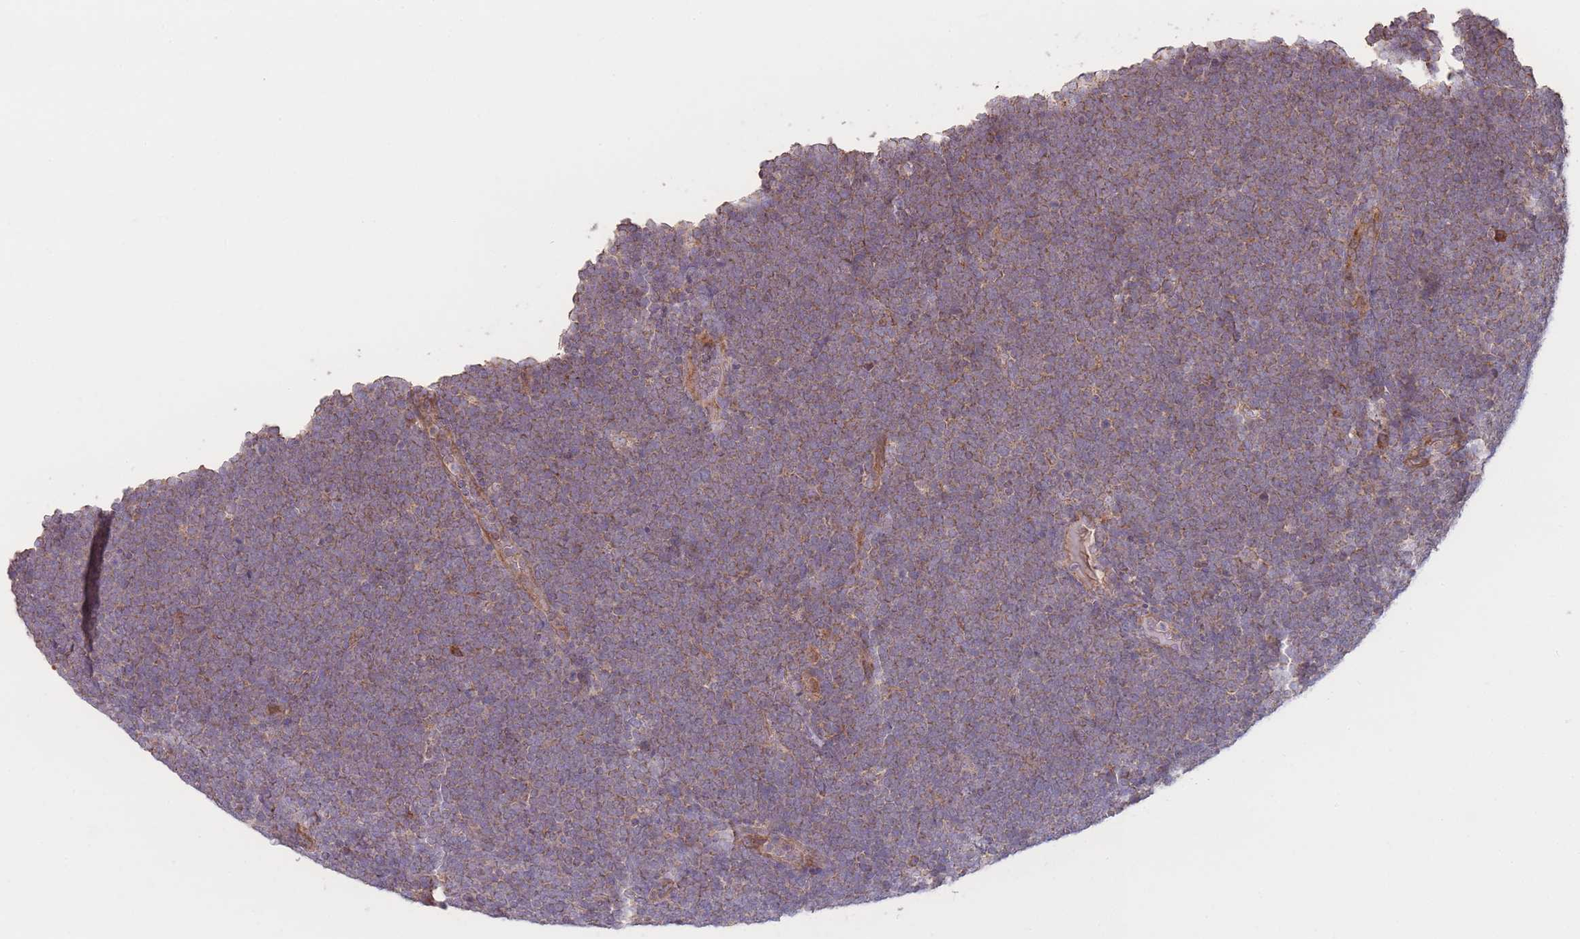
{"staining": {"intensity": "weak", "quantity": "25%-75%", "location": "cytoplasmic/membranous"}, "tissue": "lymphoma", "cell_type": "Tumor cells", "image_type": "cancer", "snomed": [{"axis": "morphology", "description": "Malignant lymphoma, non-Hodgkin's type, High grade"}, {"axis": "topography", "description": "Lymph node"}], "caption": "Immunohistochemistry (IHC) (DAB (3,3'-diaminobenzidine)) staining of lymphoma displays weak cytoplasmic/membranous protein expression in about 25%-75% of tumor cells.", "gene": "EEF1AKMT1", "patient": {"sex": "male", "age": 13}}